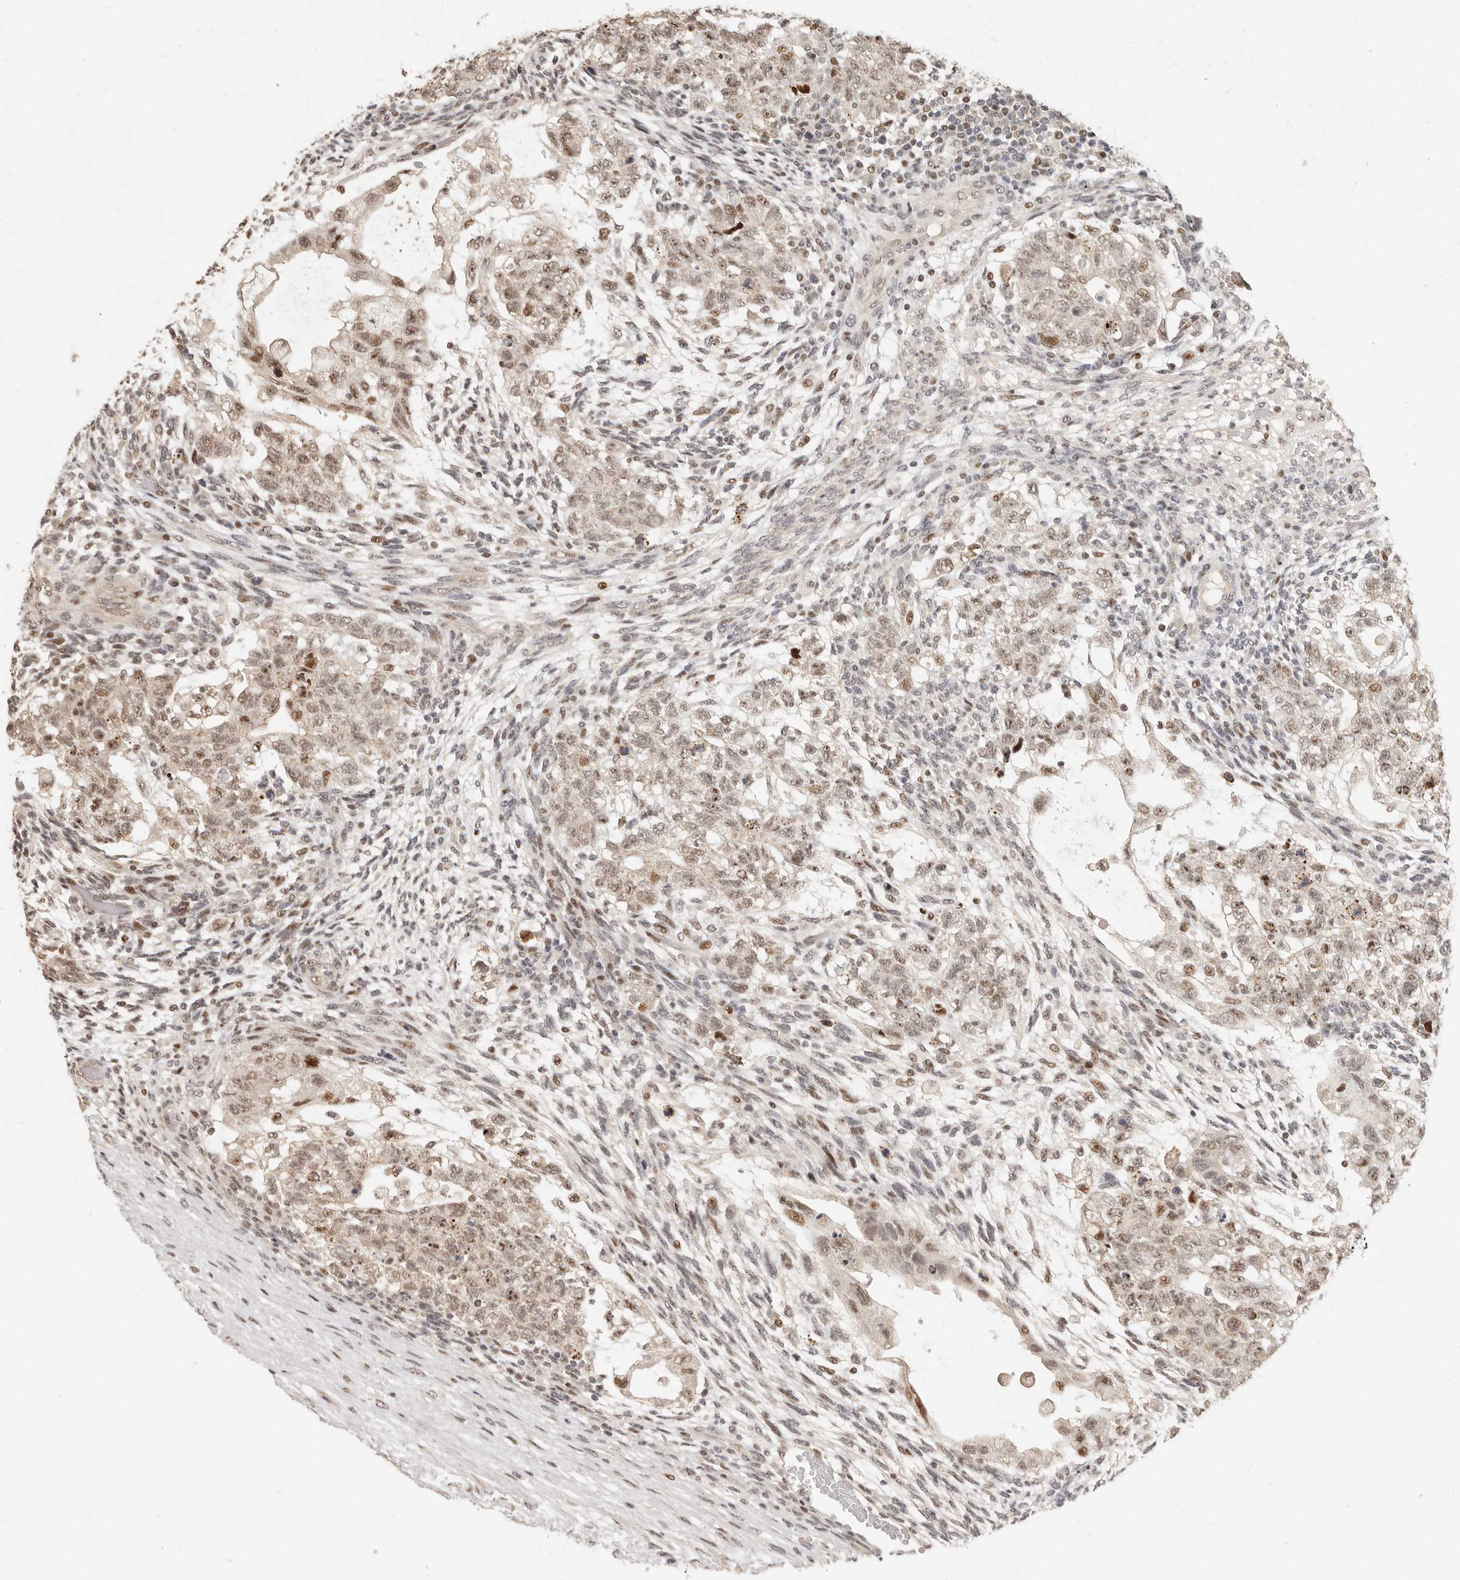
{"staining": {"intensity": "weak", "quantity": ">75%", "location": "nuclear"}, "tissue": "testis cancer", "cell_type": "Tumor cells", "image_type": "cancer", "snomed": [{"axis": "morphology", "description": "Normal tissue, NOS"}, {"axis": "morphology", "description": "Carcinoma, Embryonal, NOS"}, {"axis": "topography", "description": "Testis"}], "caption": "Weak nuclear positivity for a protein is appreciated in approximately >75% of tumor cells of testis cancer using immunohistochemistry.", "gene": "GPBP1L1", "patient": {"sex": "male", "age": 36}}